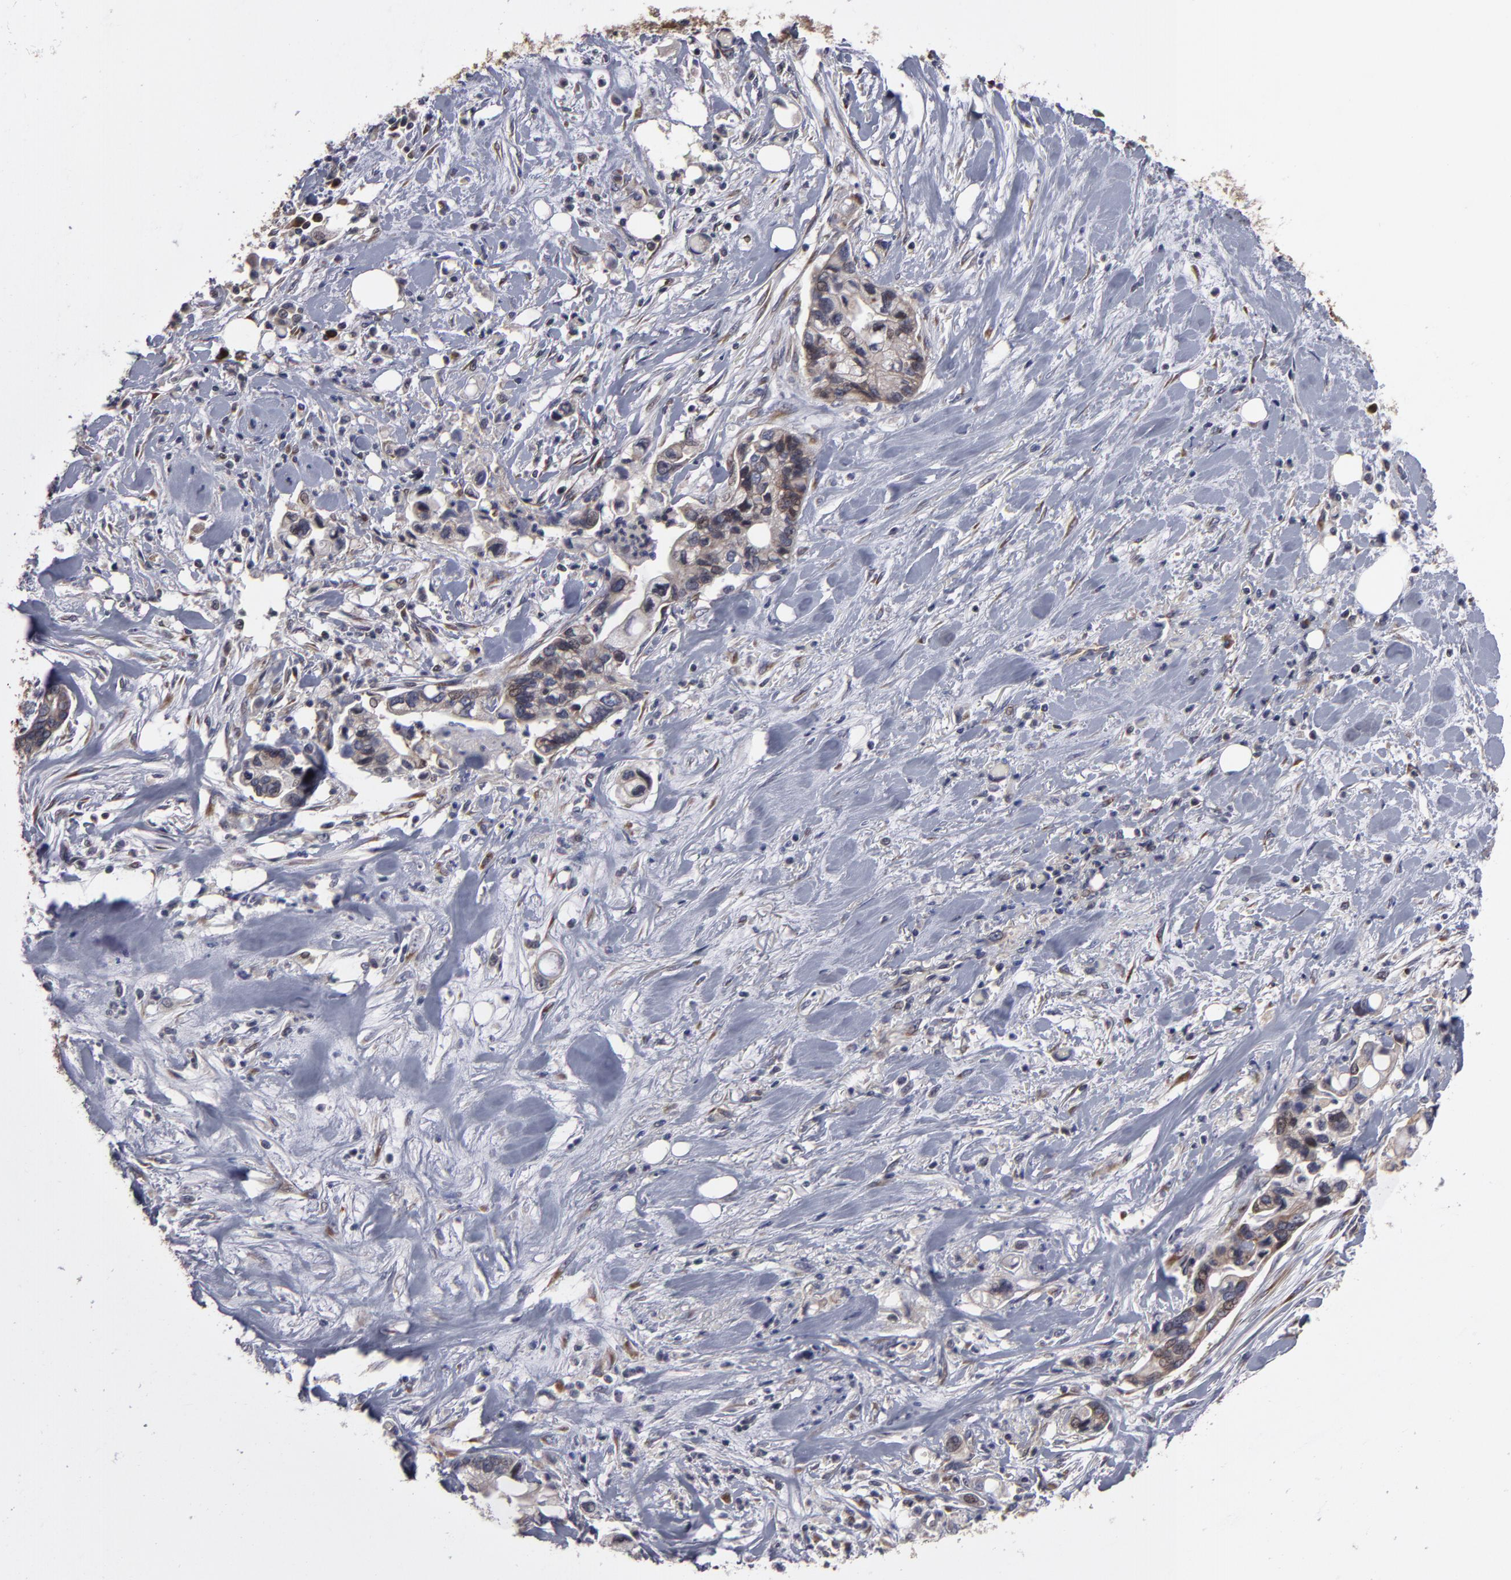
{"staining": {"intensity": "weak", "quantity": ">75%", "location": "cytoplasmic/membranous"}, "tissue": "pancreatic cancer", "cell_type": "Tumor cells", "image_type": "cancer", "snomed": [{"axis": "morphology", "description": "Adenocarcinoma, NOS"}, {"axis": "topography", "description": "Pancreas"}], "caption": "Immunohistochemistry histopathology image of pancreatic cancer (adenocarcinoma) stained for a protein (brown), which shows low levels of weak cytoplasmic/membranous staining in about >75% of tumor cells.", "gene": "SND1", "patient": {"sex": "male", "age": 70}}